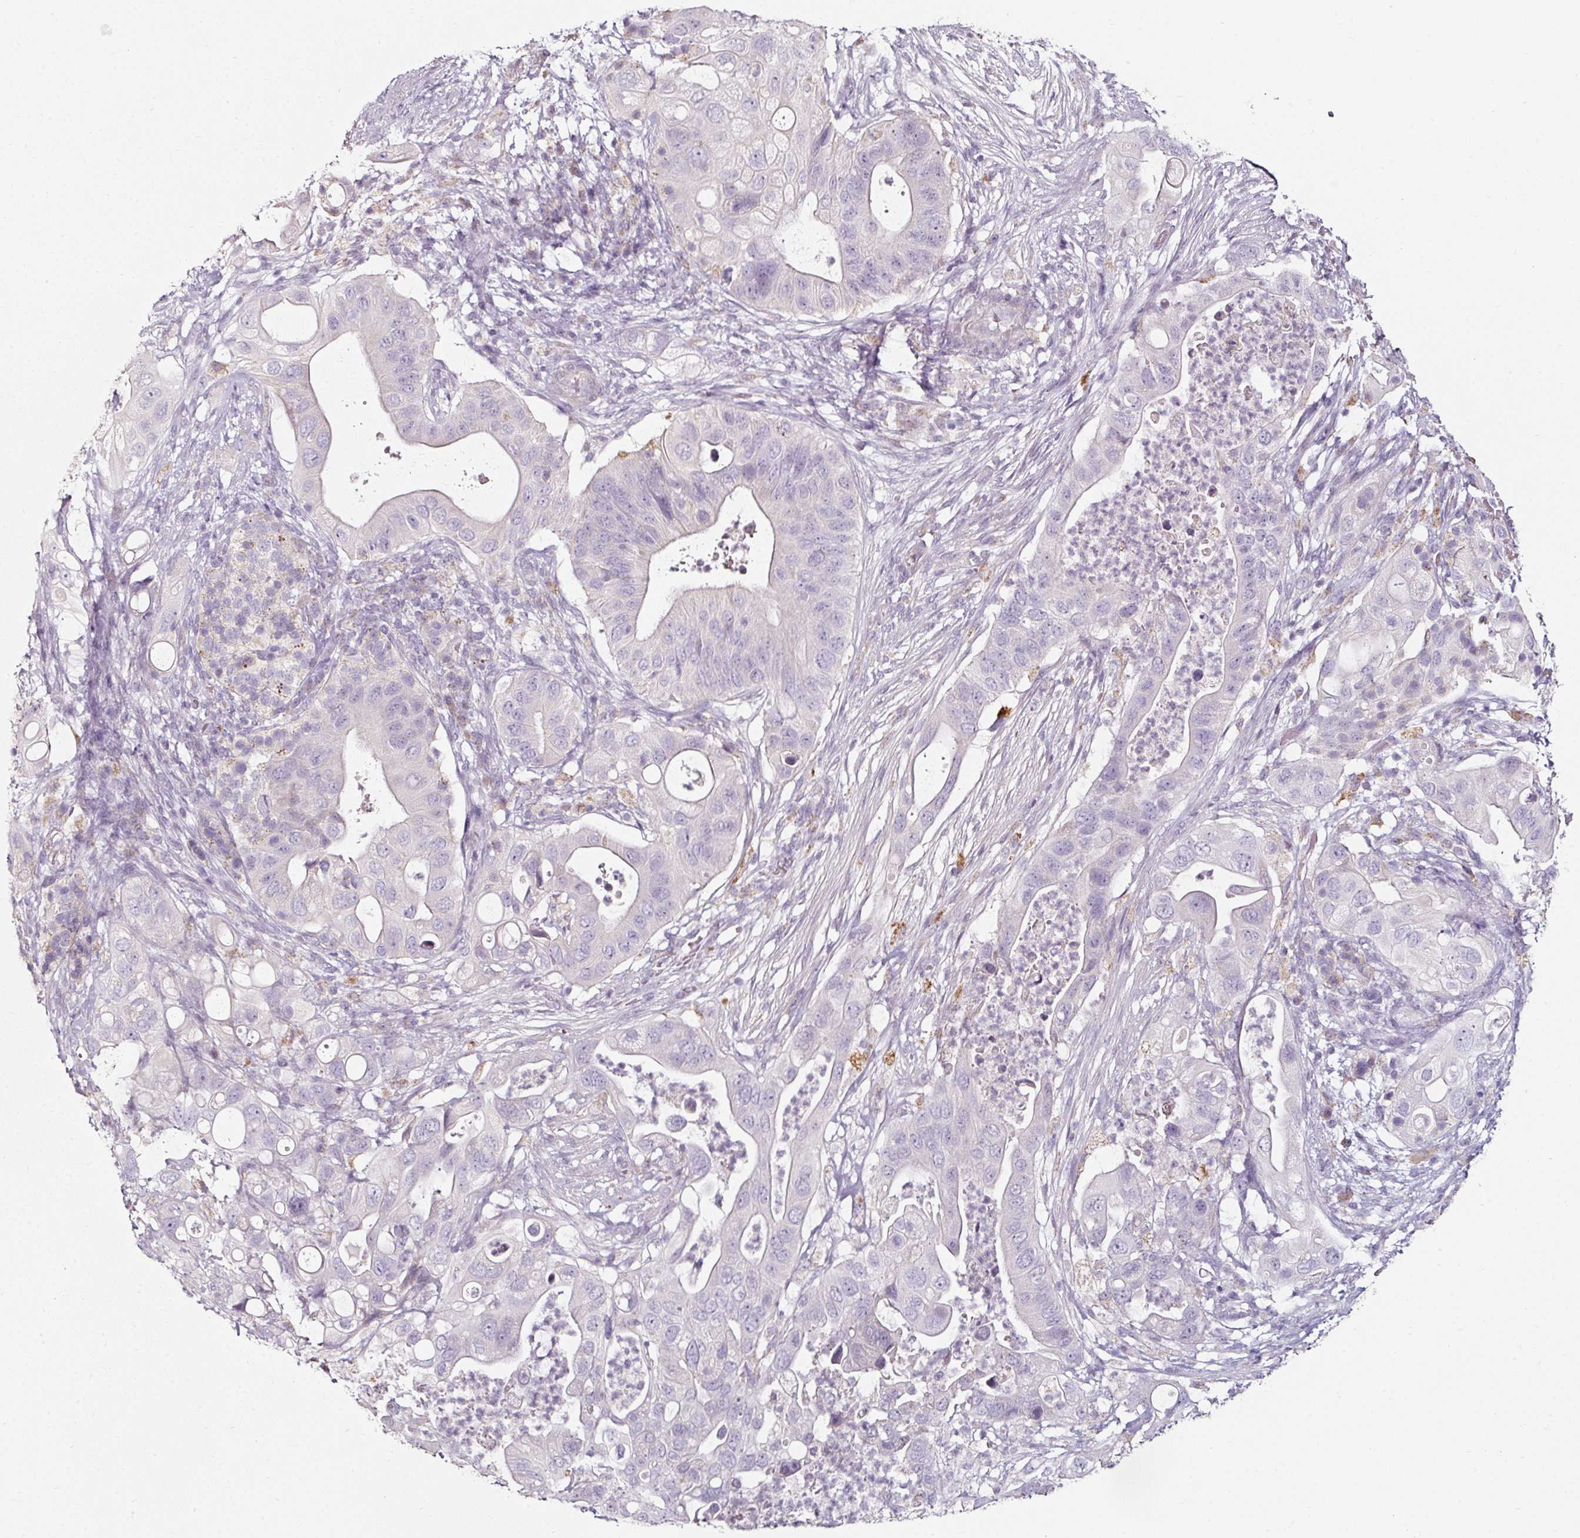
{"staining": {"intensity": "negative", "quantity": "none", "location": "none"}, "tissue": "pancreatic cancer", "cell_type": "Tumor cells", "image_type": "cancer", "snomed": [{"axis": "morphology", "description": "Adenocarcinoma, NOS"}, {"axis": "topography", "description": "Pancreas"}], "caption": "Tumor cells show no significant protein positivity in pancreatic cancer. (DAB IHC visualized using brightfield microscopy, high magnification).", "gene": "CAP2", "patient": {"sex": "female", "age": 72}}